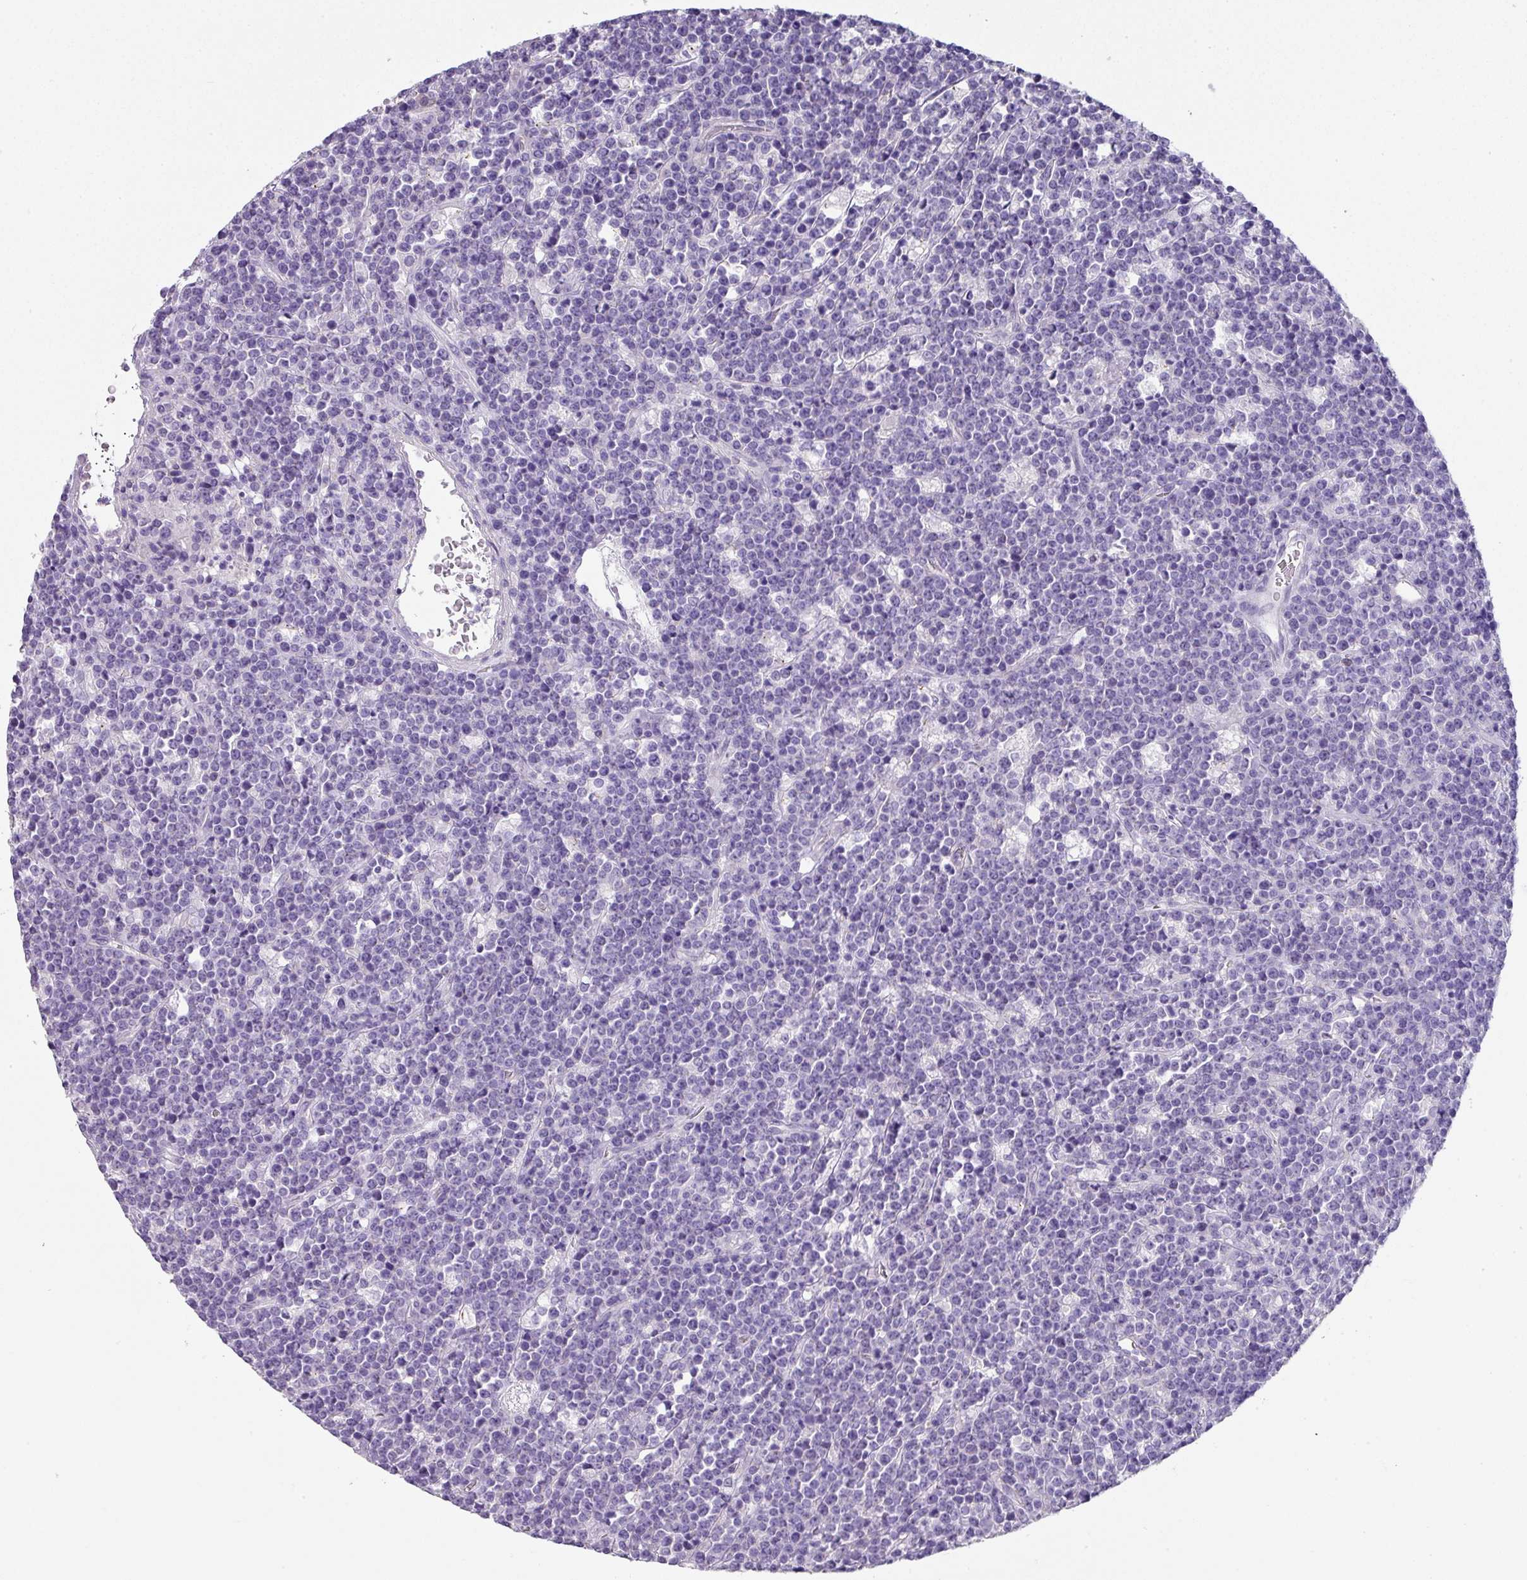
{"staining": {"intensity": "negative", "quantity": "none", "location": "none"}, "tissue": "lymphoma", "cell_type": "Tumor cells", "image_type": "cancer", "snomed": [{"axis": "morphology", "description": "Malignant lymphoma, non-Hodgkin's type, High grade"}, {"axis": "topography", "description": "Ovary"}], "caption": "IHC histopathology image of neoplastic tissue: lymphoma stained with DAB (3,3'-diaminobenzidine) exhibits no significant protein staining in tumor cells. (Immunohistochemistry, brightfield microscopy, high magnification).", "gene": "GLI4", "patient": {"sex": "female", "age": 56}}